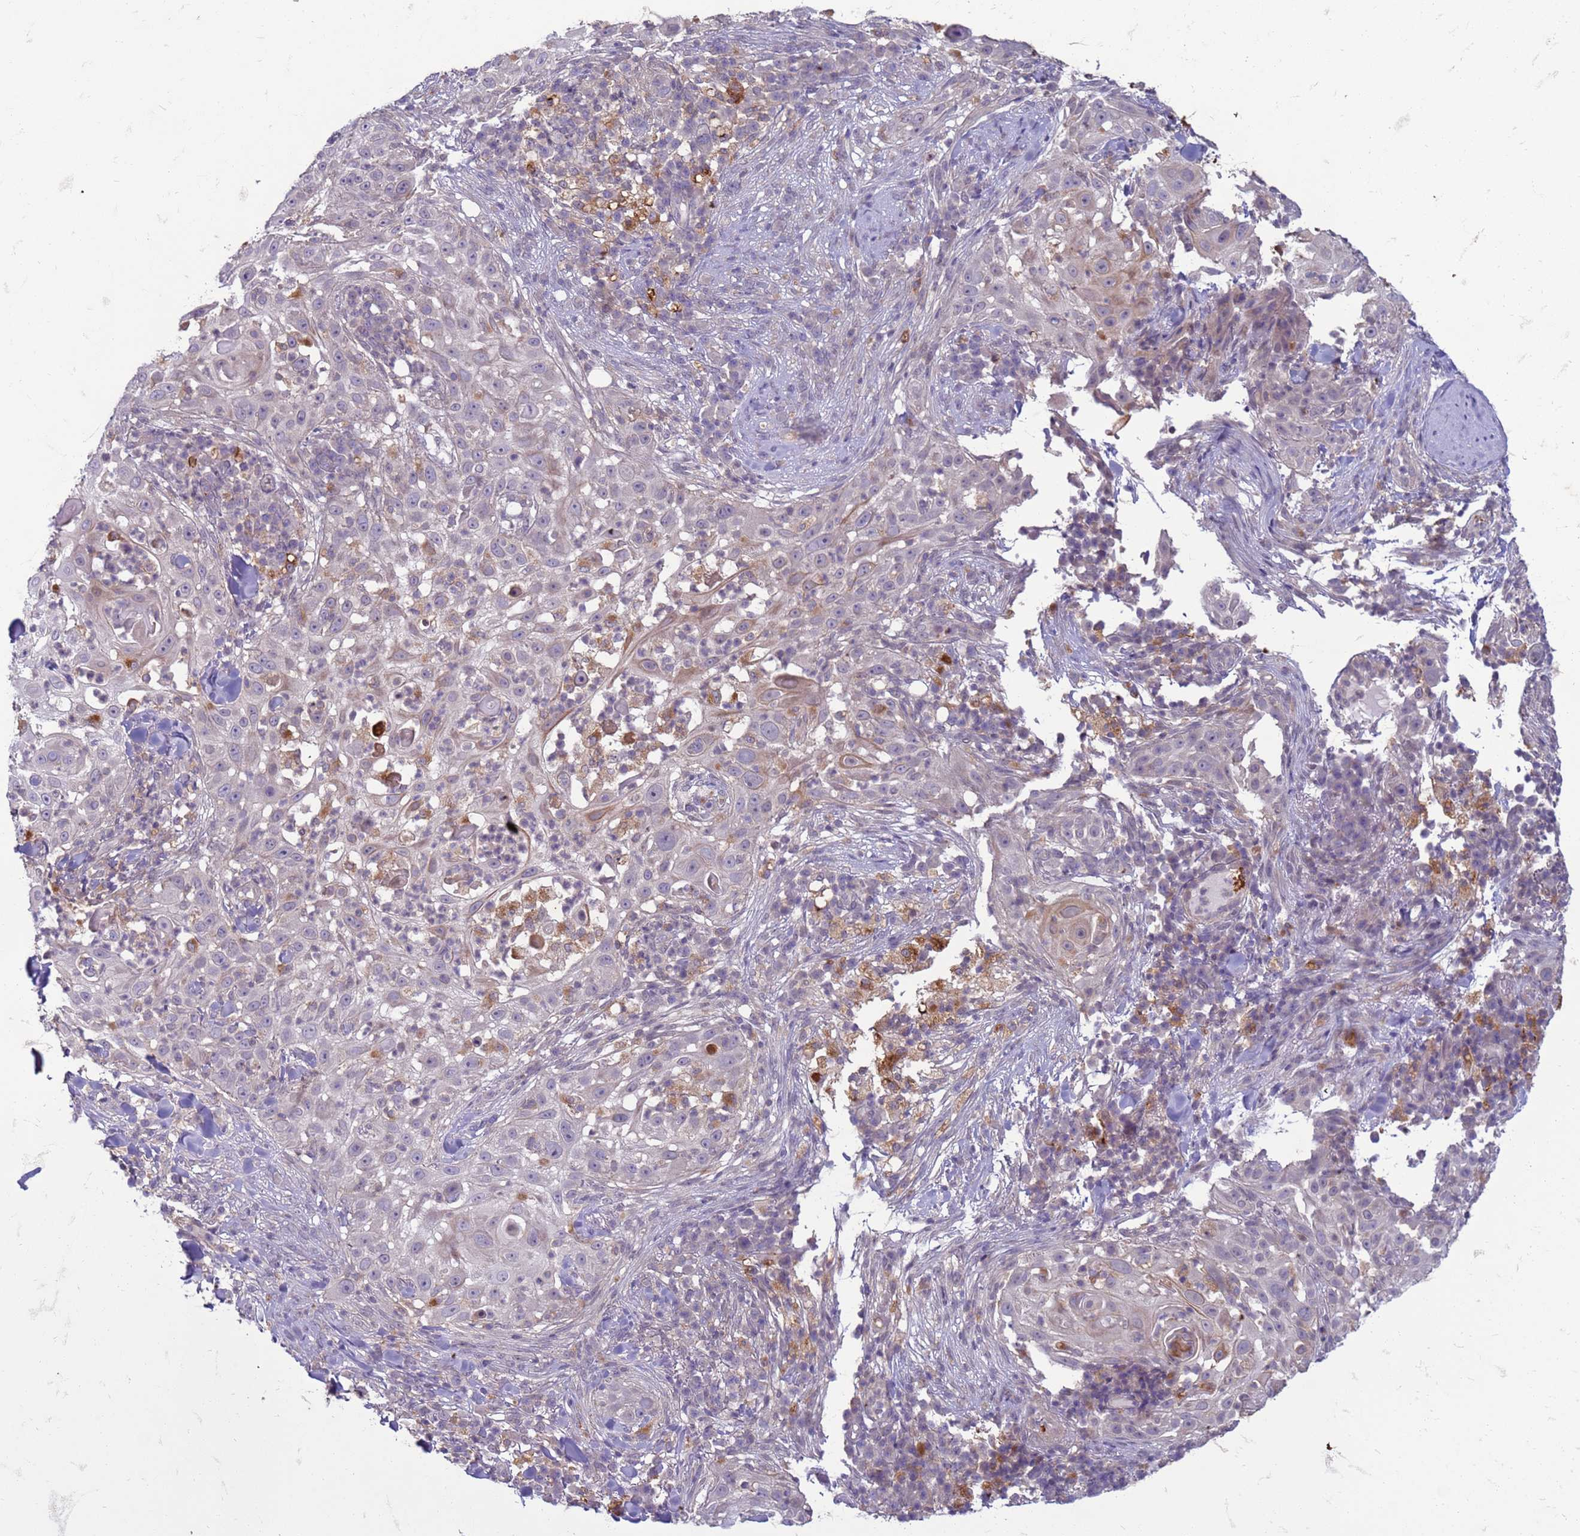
{"staining": {"intensity": "negative", "quantity": "none", "location": "none"}, "tissue": "skin cancer", "cell_type": "Tumor cells", "image_type": "cancer", "snomed": [{"axis": "morphology", "description": "Squamous cell carcinoma, NOS"}, {"axis": "topography", "description": "Skin"}], "caption": "Tumor cells show no significant protein positivity in skin cancer.", "gene": "SLC15A3", "patient": {"sex": "female", "age": 44}}